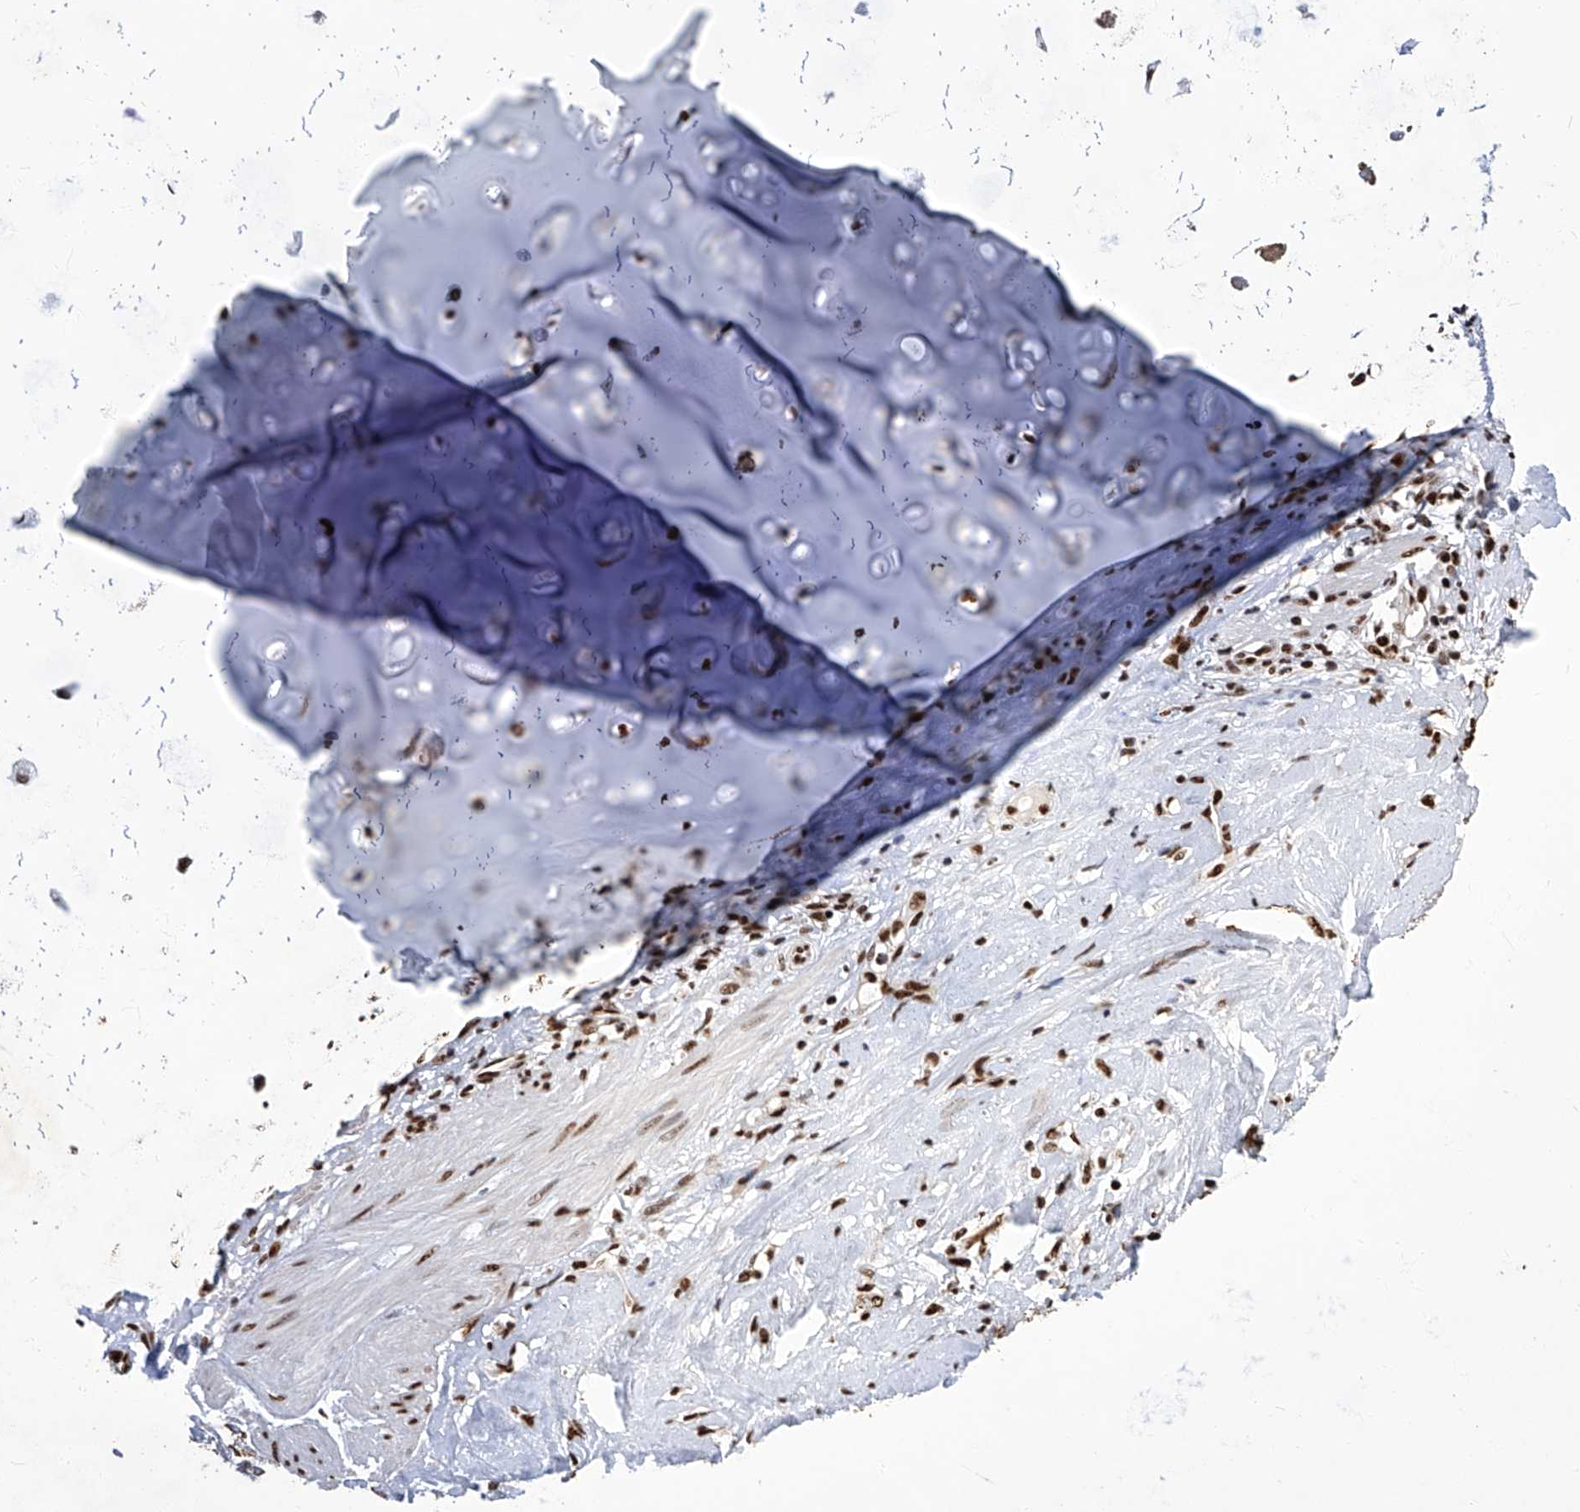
{"staining": {"intensity": "moderate", "quantity": ">75%", "location": "nuclear"}, "tissue": "adipose tissue", "cell_type": "Adipocytes", "image_type": "normal", "snomed": [{"axis": "morphology", "description": "Normal tissue, NOS"}, {"axis": "morphology", "description": "Basal cell carcinoma"}, {"axis": "topography", "description": "Cartilage tissue"}, {"axis": "topography", "description": "Nasopharynx"}, {"axis": "topography", "description": "Oral tissue"}], "caption": "Benign adipose tissue reveals moderate nuclear staining in about >75% of adipocytes (IHC, brightfield microscopy, high magnification)..", "gene": "HBP1", "patient": {"sex": "female", "age": 77}}